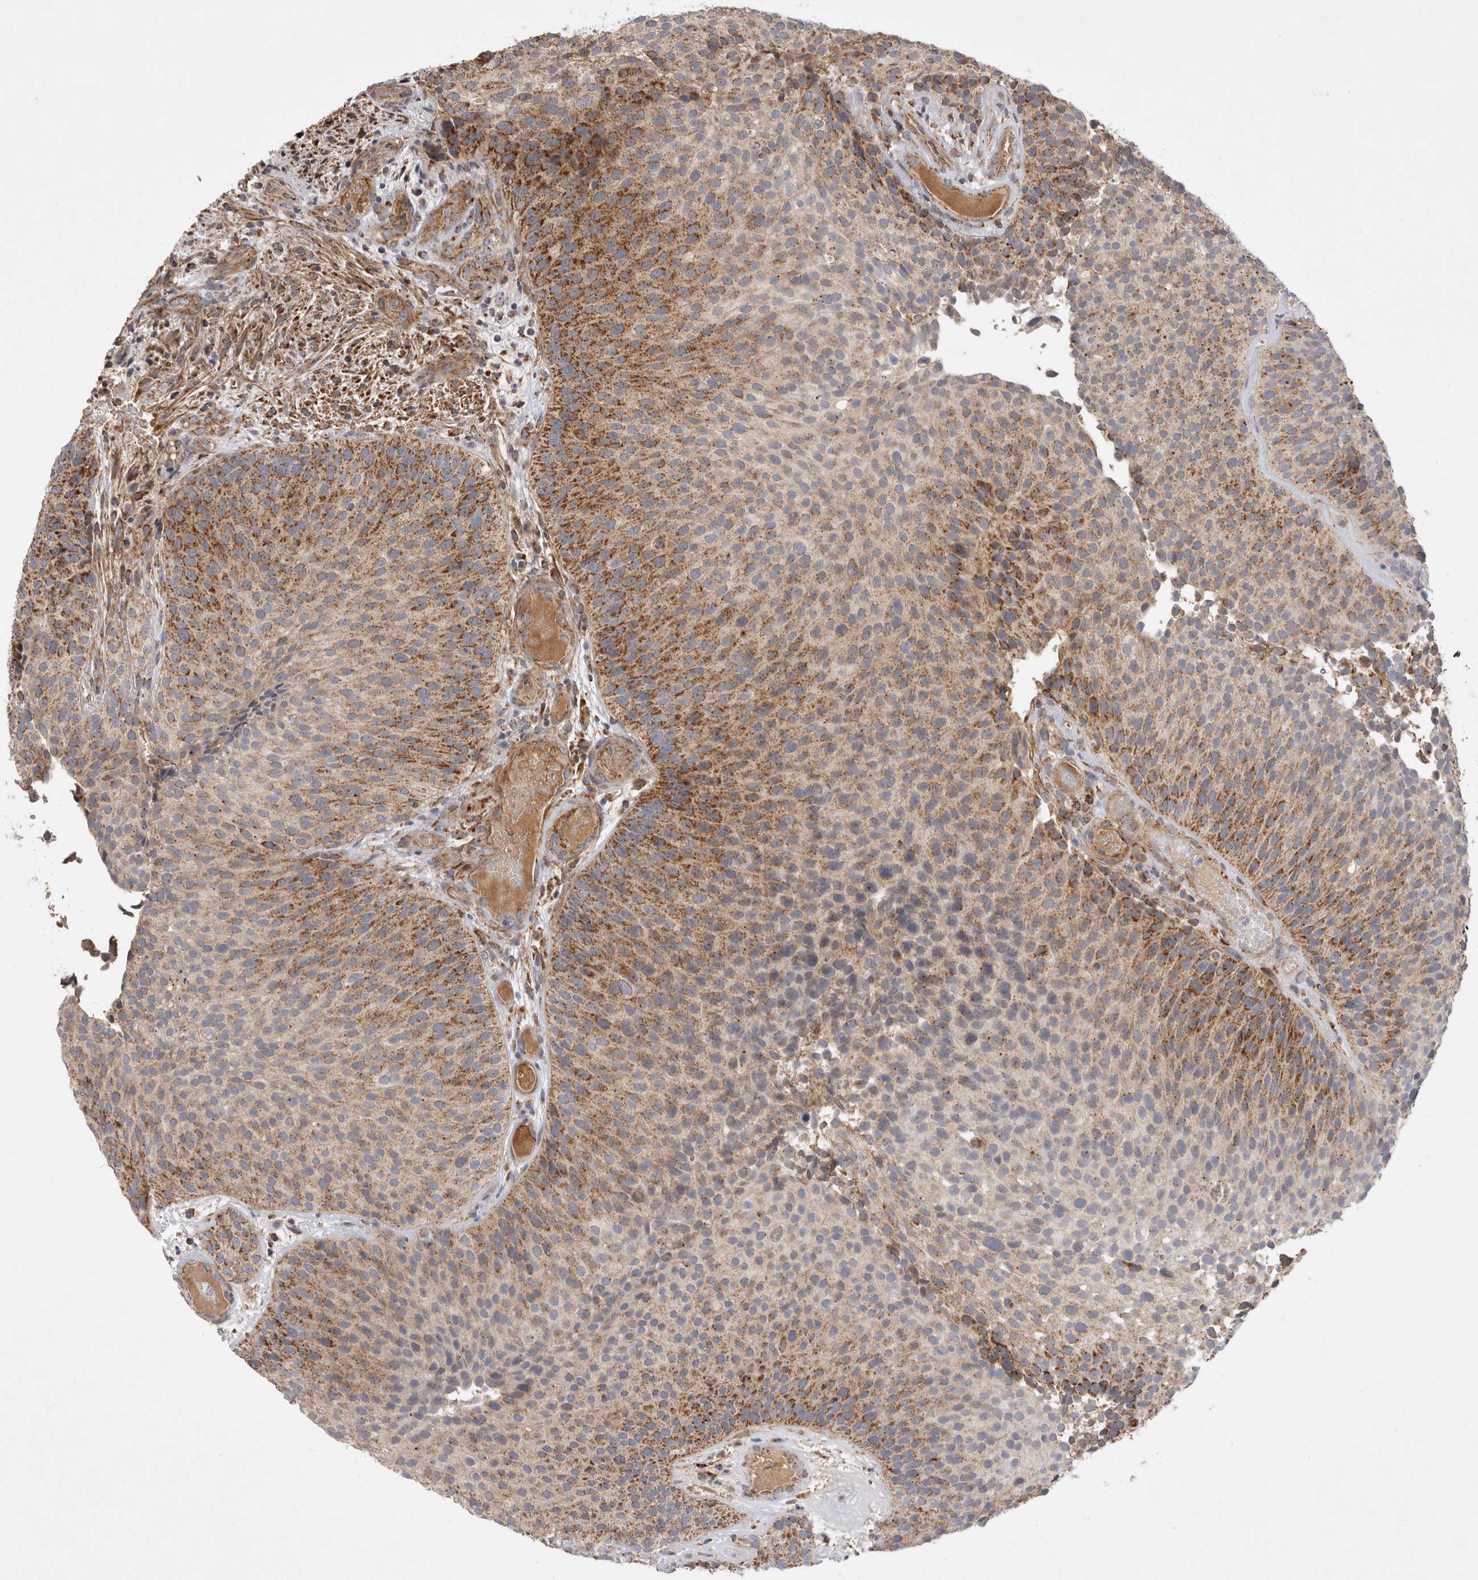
{"staining": {"intensity": "moderate", "quantity": ">75%", "location": "cytoplasmic/membranous"}, "tissue": "urothelial cancer", "cell_type": "Tumor cells", "image_type": "cancer", "snomed": [{"axis": "morphology", "description": "Urothelial carcinoma, Low grade"}, {"axis": "topography", "description": "Urinary bladder"}], "caption": "Immunohistochemical staining of urothelial cancer displays medium levels of moderate cytoplasmic/membranous staining in approximately >75% of tumor cells.", "gene": "MRPS28", "patient": {"sex": "male", "age": 86}}